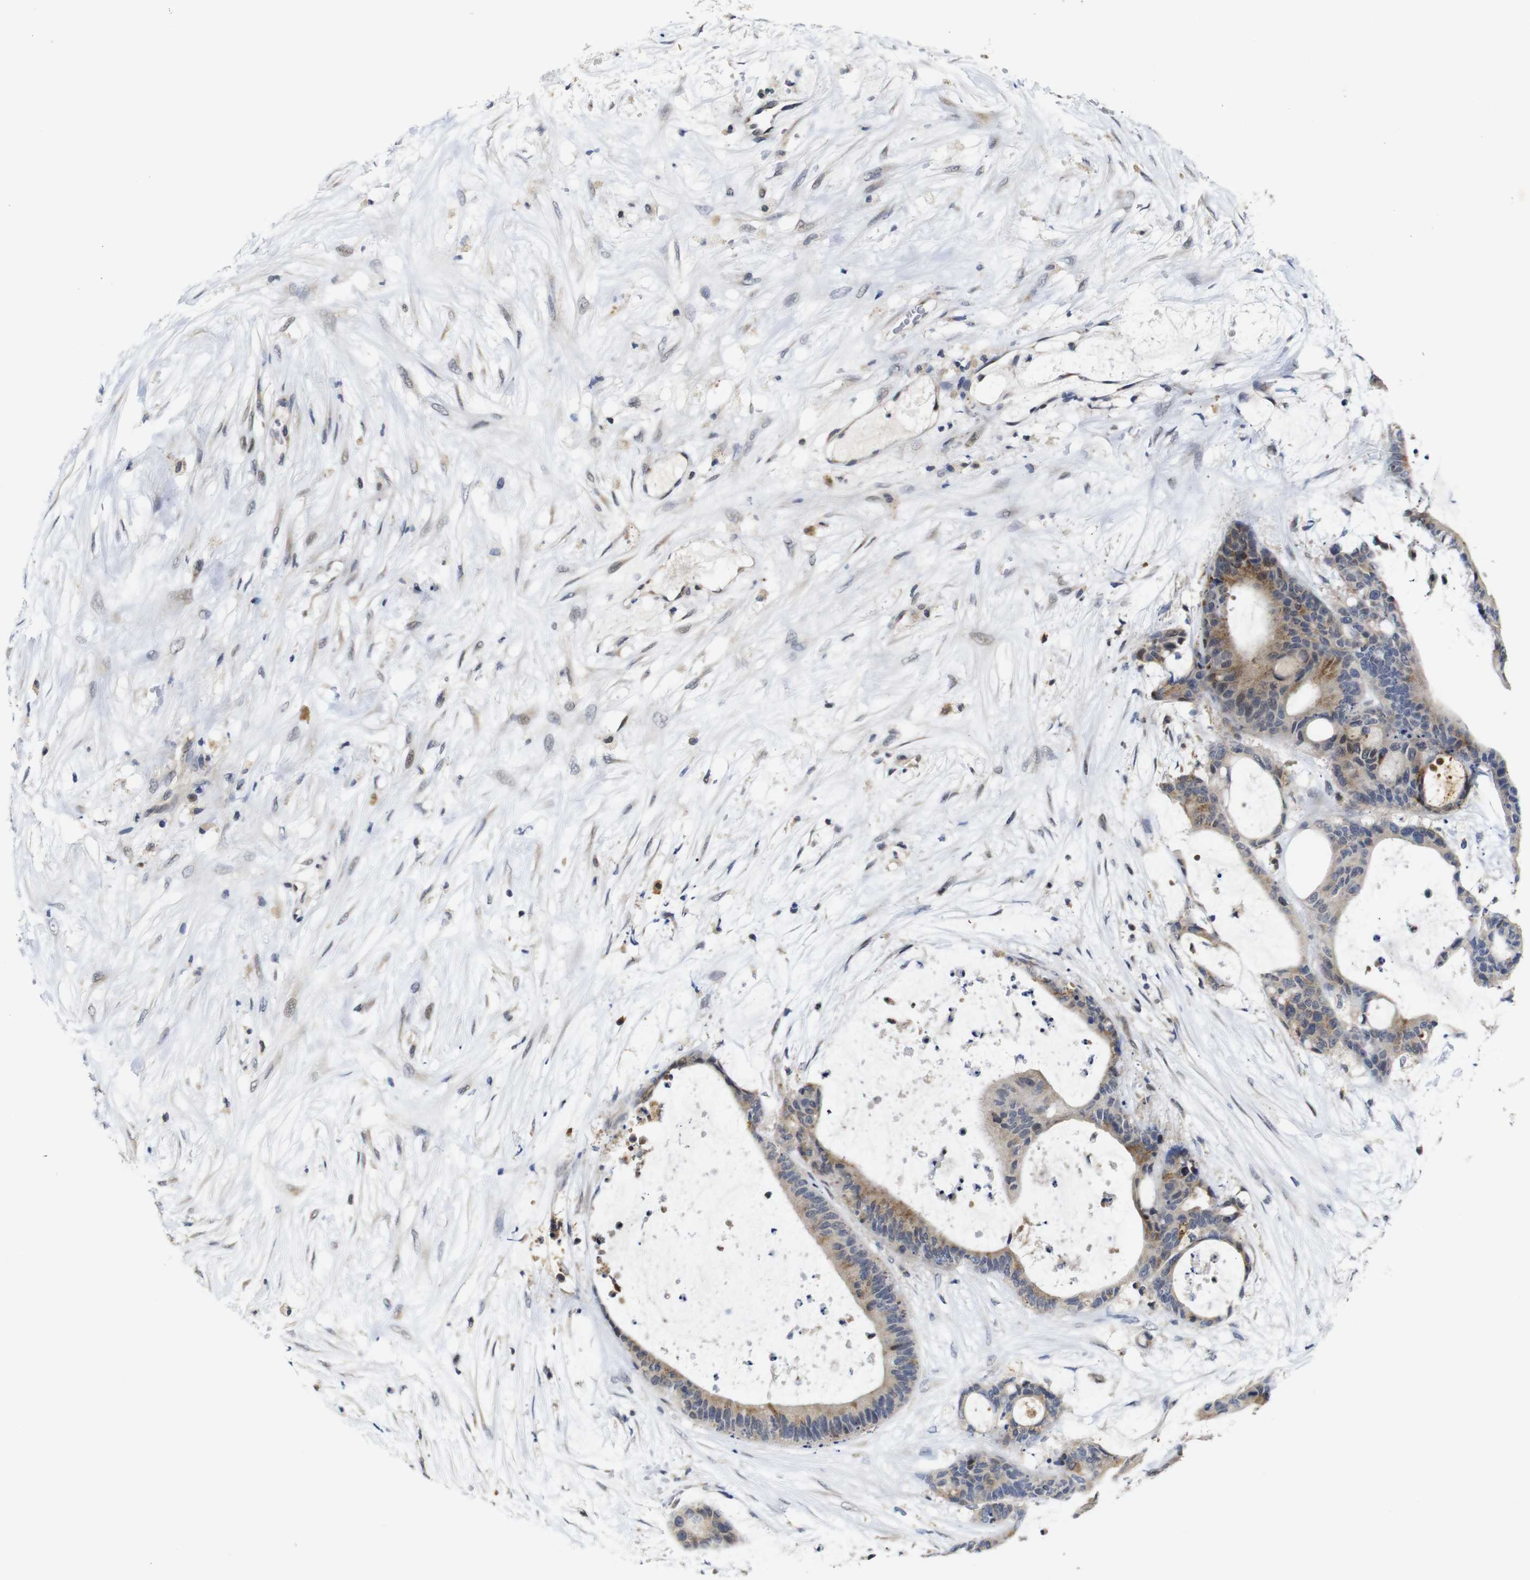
{"staining": {"intensity": "moderate", "quantity": ">75%", "location": "cytoplasmic/membranous"}, "tissue": "liver cancer", "cell_type": "Tumor cells", "image_type": "cancer", "snomed": [{"axis": "morphology", "description": "Cholangiocarcinoma"}, {"axis": "topography", "description": "Liver"}], "caption": "Immunohistochemical staining of human liver cancer (cholangiocarcinoma) displays medium levels of moderate cytoplasmic/membranous protein positivity in approximately >75% of tumor cells.", "gene": "FURIN", "patient": {"sex": "female", "age": 73}}